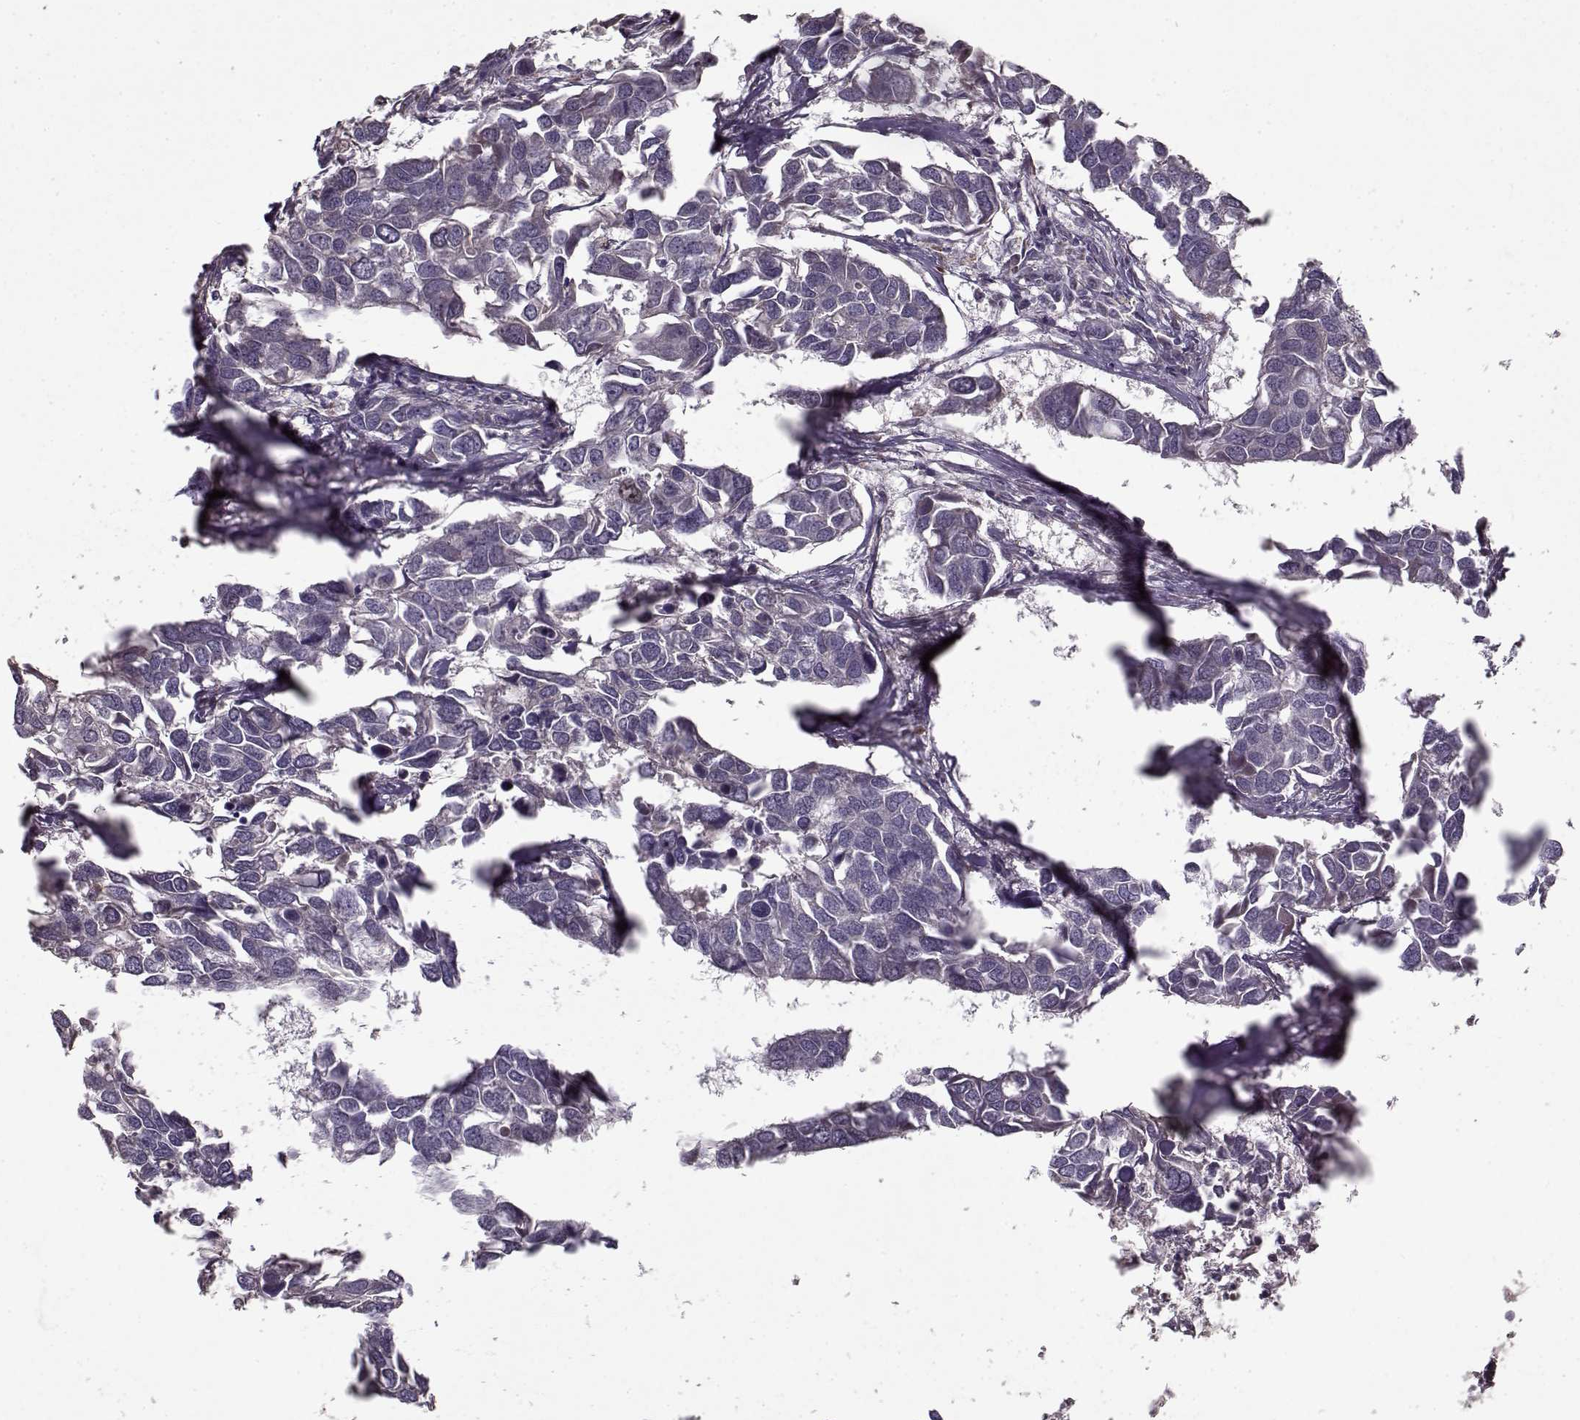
{"staining": {"intensity": "negative", "quantity": "none", "location": "none"}, "tissue": "breast cancer", "cell_type": "Tumor cells", "image_type": "cancer", "snomed": [{"axis": "morphology", "description": "Duct carcinoma"}, {"axis": "topography", "description": "Breast"}], "caption": "High power microscopy histopathology image of an IHC photomicrograph of breast cancer, revealing no significant staining in tumor cells. (DAB immunohistochemistry visualized using brightfield microscopy, high magnification).", "gene": "LAMA2", "patient": {"sex": "female", "age": 83}}